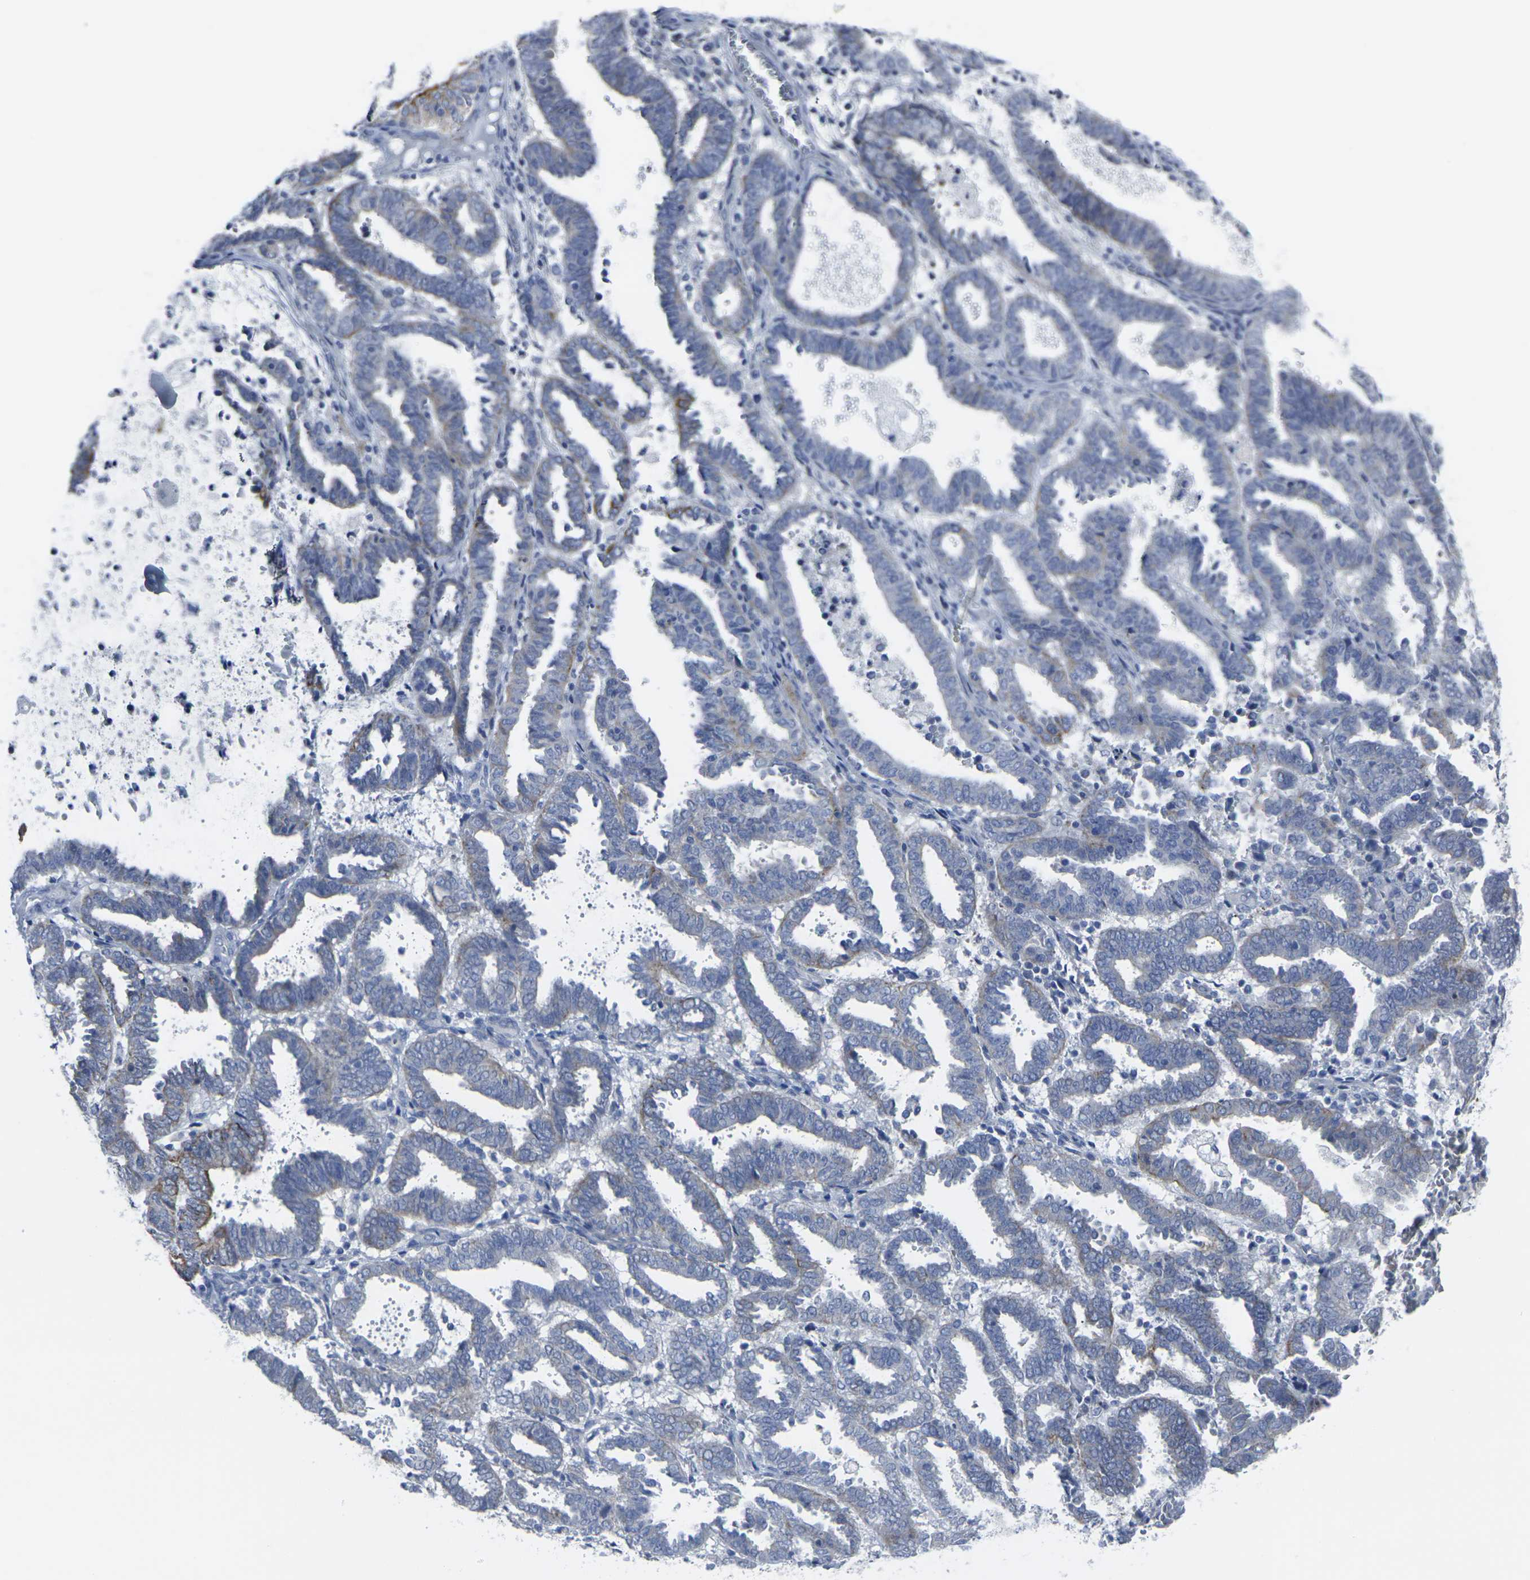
{"staining": {"intensity": "strong", "quantity": "25%-75%", "location": "cytoplasmic/membranous"}, "tissue": "endometrial cancer", "cell_type": "Tumor cells", "image_type": "cancer", "snomed": [{"axis": "morphology", "description": "Adenocarcinoma, NOS"}, {"axis": "topography", "description": "Uterus"}], "caption": "Human endometrial cancer (adenocarcinoma) stained with a brown dye demonstrates strong cytoplasmic/membranous positive positivity in about 25%-75% of tumor cells.", "gene": "ANKRD46", "patient": {"sex": "female", "age": 83}}